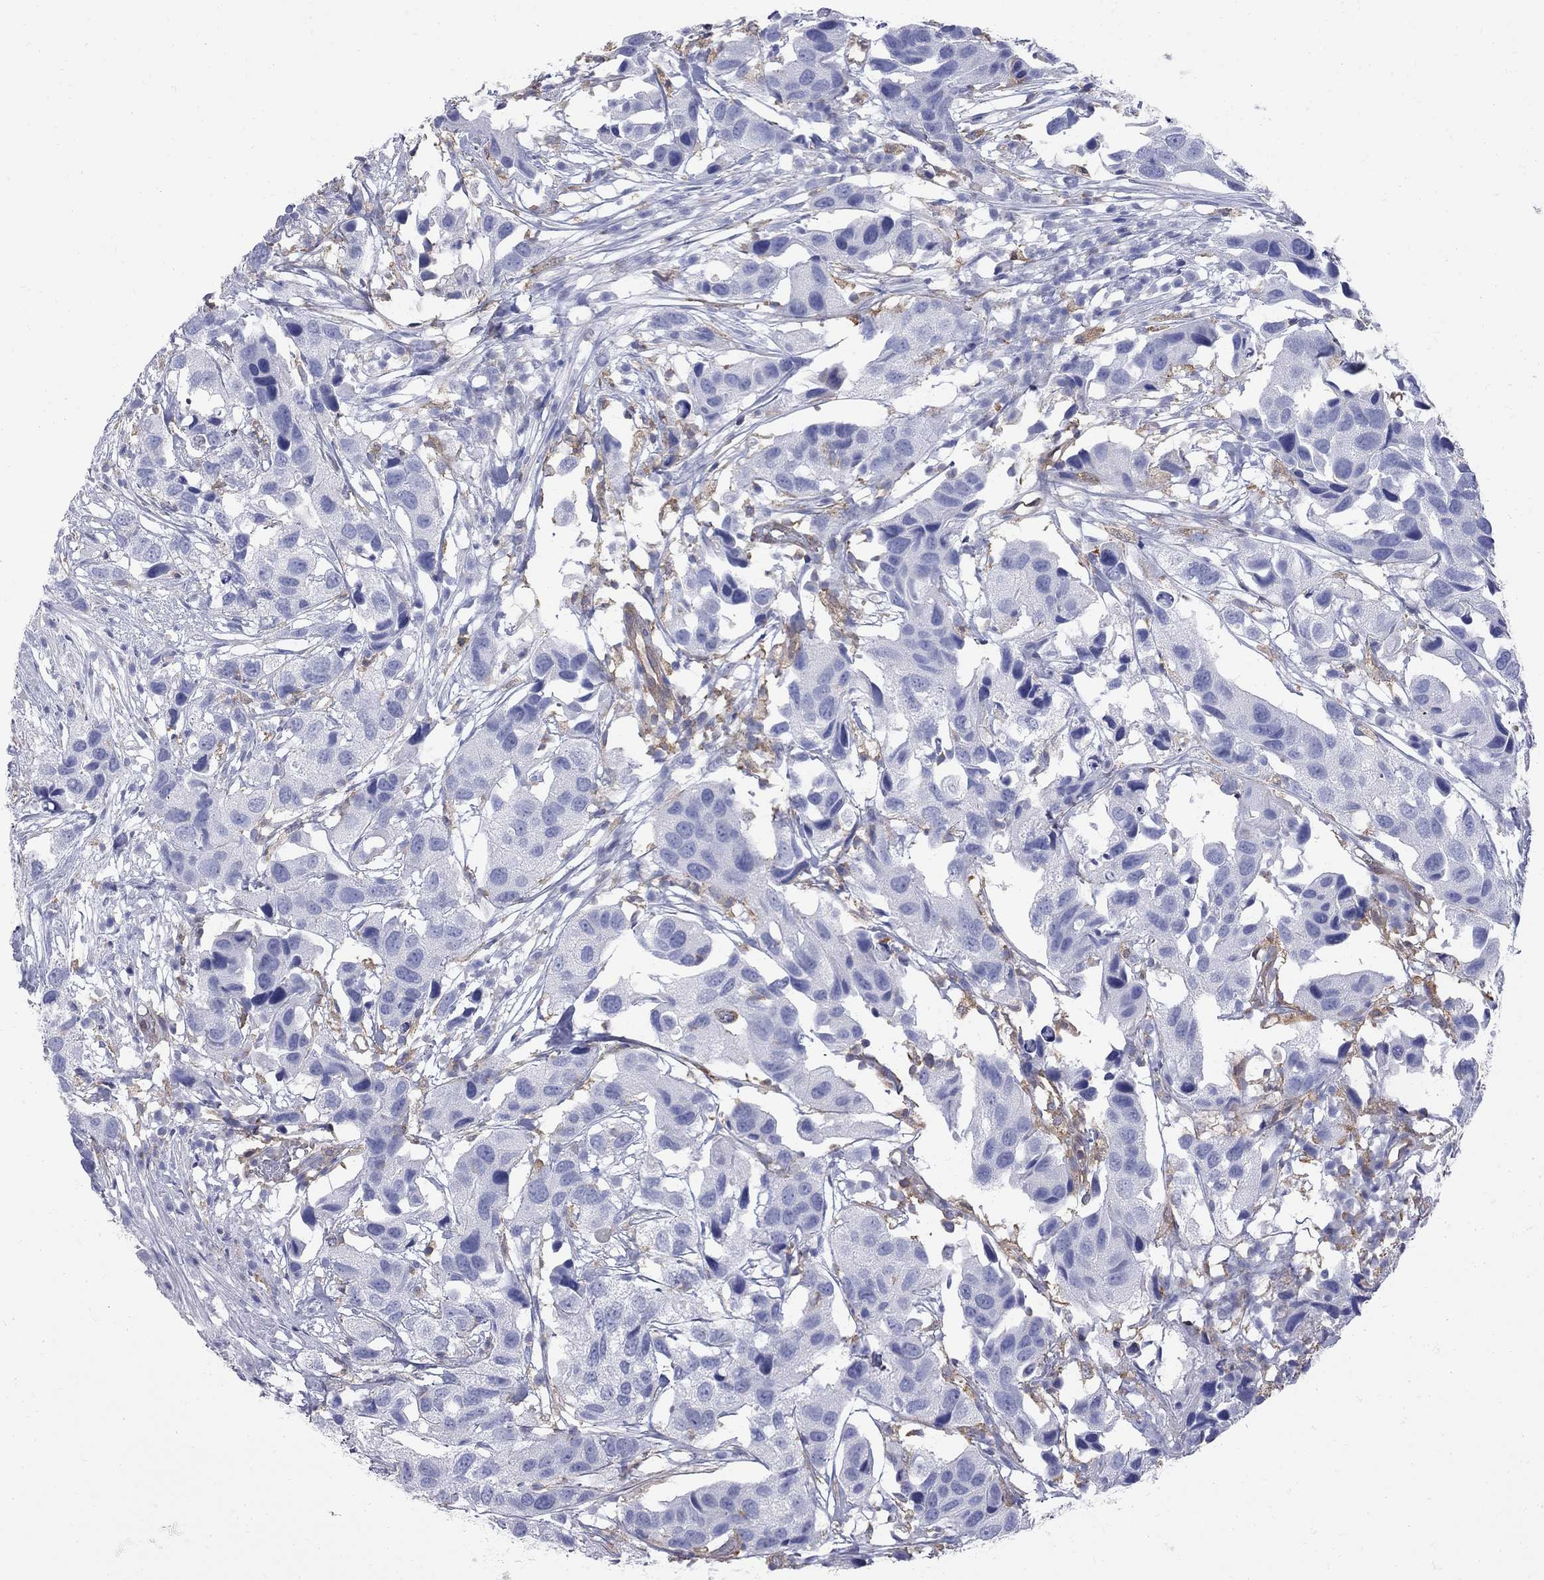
{"staining": {"intensity": "negative", "quantity": "none", "location": "none"}, "tissue": "urothelial cancer", "cell_type": "Tumor cells", "image_type": "cancer", "snomed": [{"axis": "morphology", "description": "Urothelial carcinoma, High grade"}, {"axis": "topography", "description": "Urinary bladder"}], "caption": "There is no significant expression in tumor cells of high-grade urothelial carcinoma. The staining is performed using DAB (3,3'-diaminobenzidine) brown chromogen with nuclei counter-stained in using hematoxylin.", "gene": "ABI3", "patient": {"sex": "male", "age": 79}}